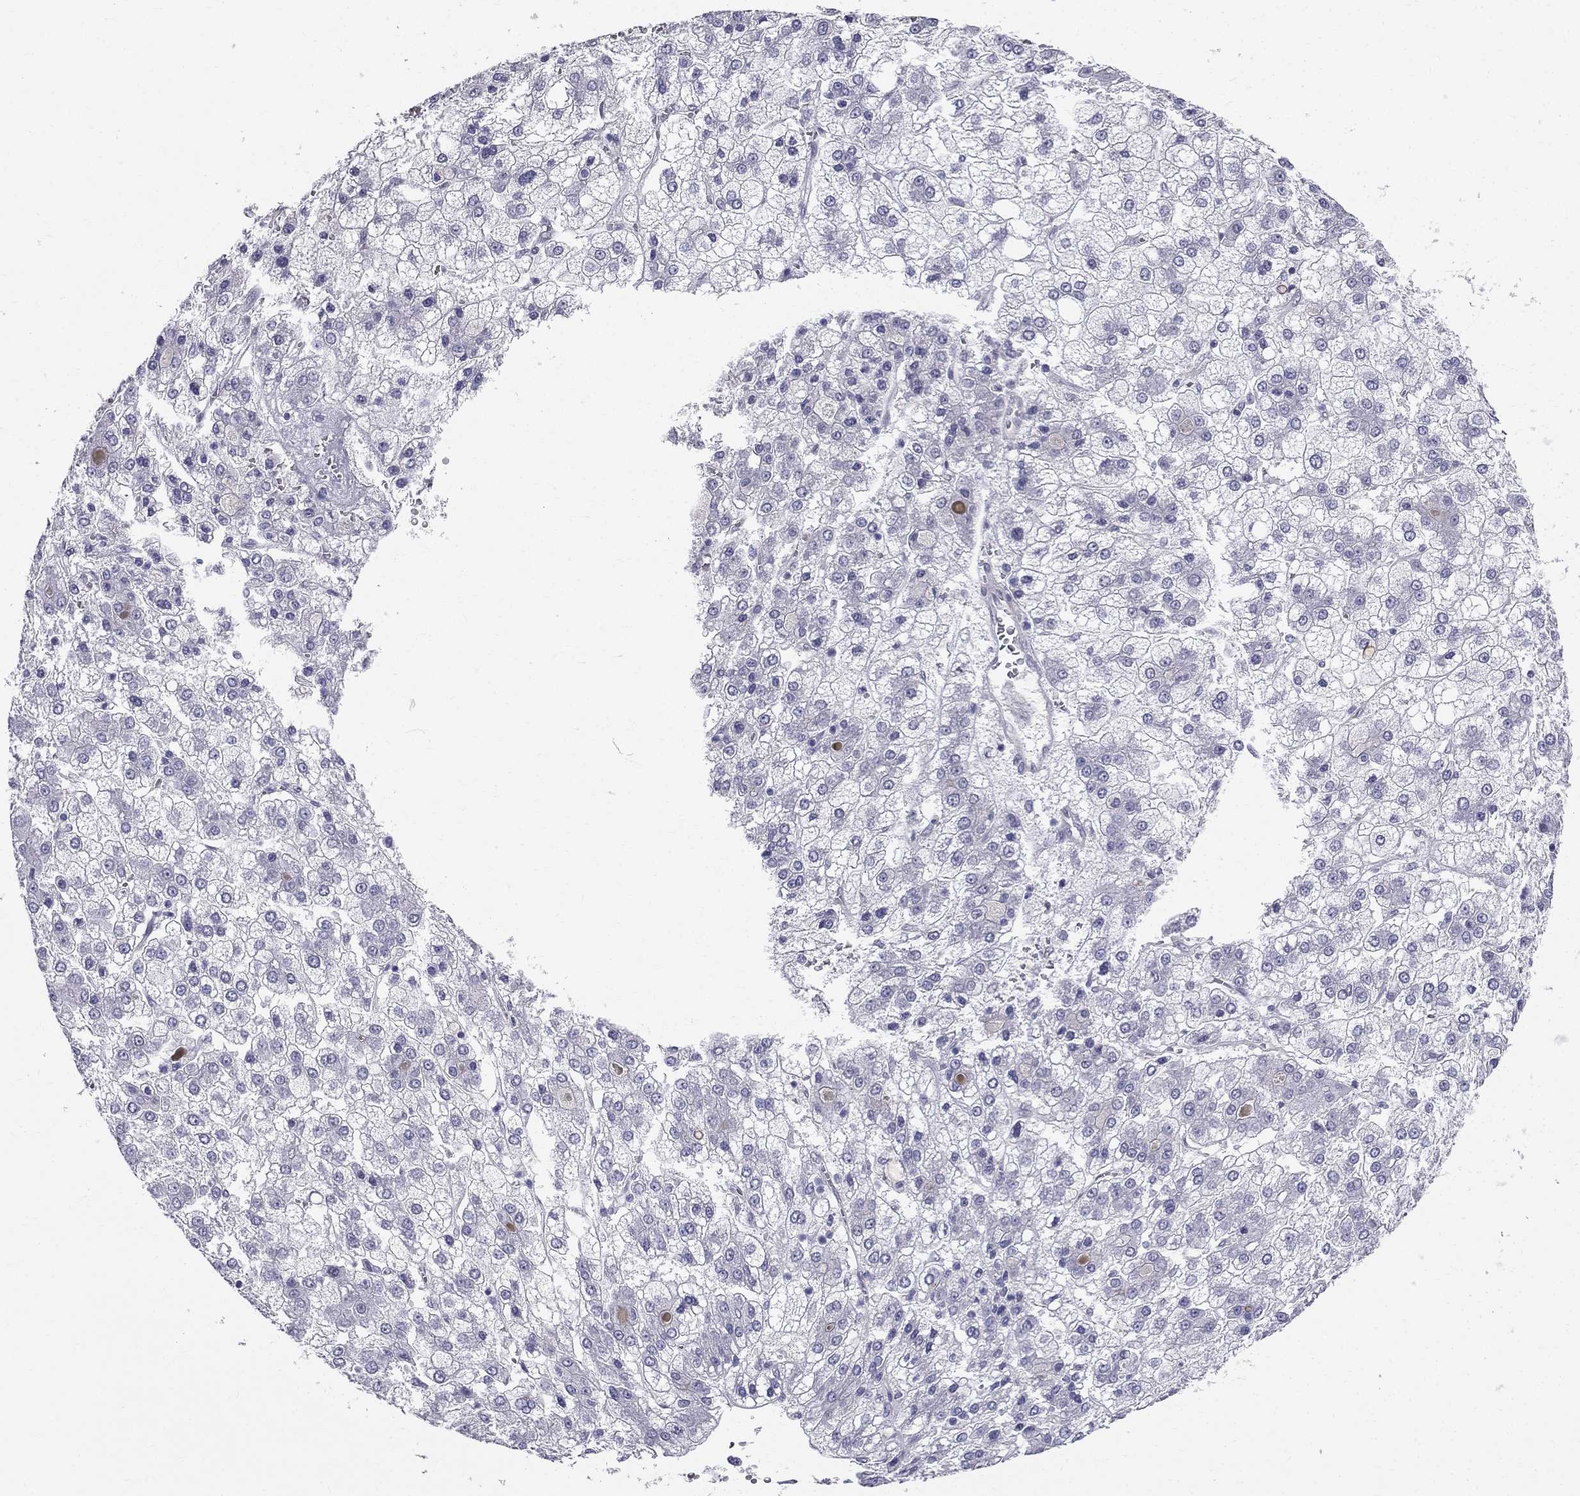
{"staining": {"intensity": "negative", "quantity": "none", "location": "none"}, "tissue": "liver cancer", "cell_type": "Tumor cells", "image_type": "cancer", "snomed": [{"axis": "morphology", "description": "Carcinoma, Hepatocellular, NOS"}, {"axis": "topography", "description": "Liver"}], "caption": "A histopathology image of liver cancer stained for a protein displays no brown staining in tumor cells.", "gene": "BAG5", "patient": {"sex": "male", "age": 73}}